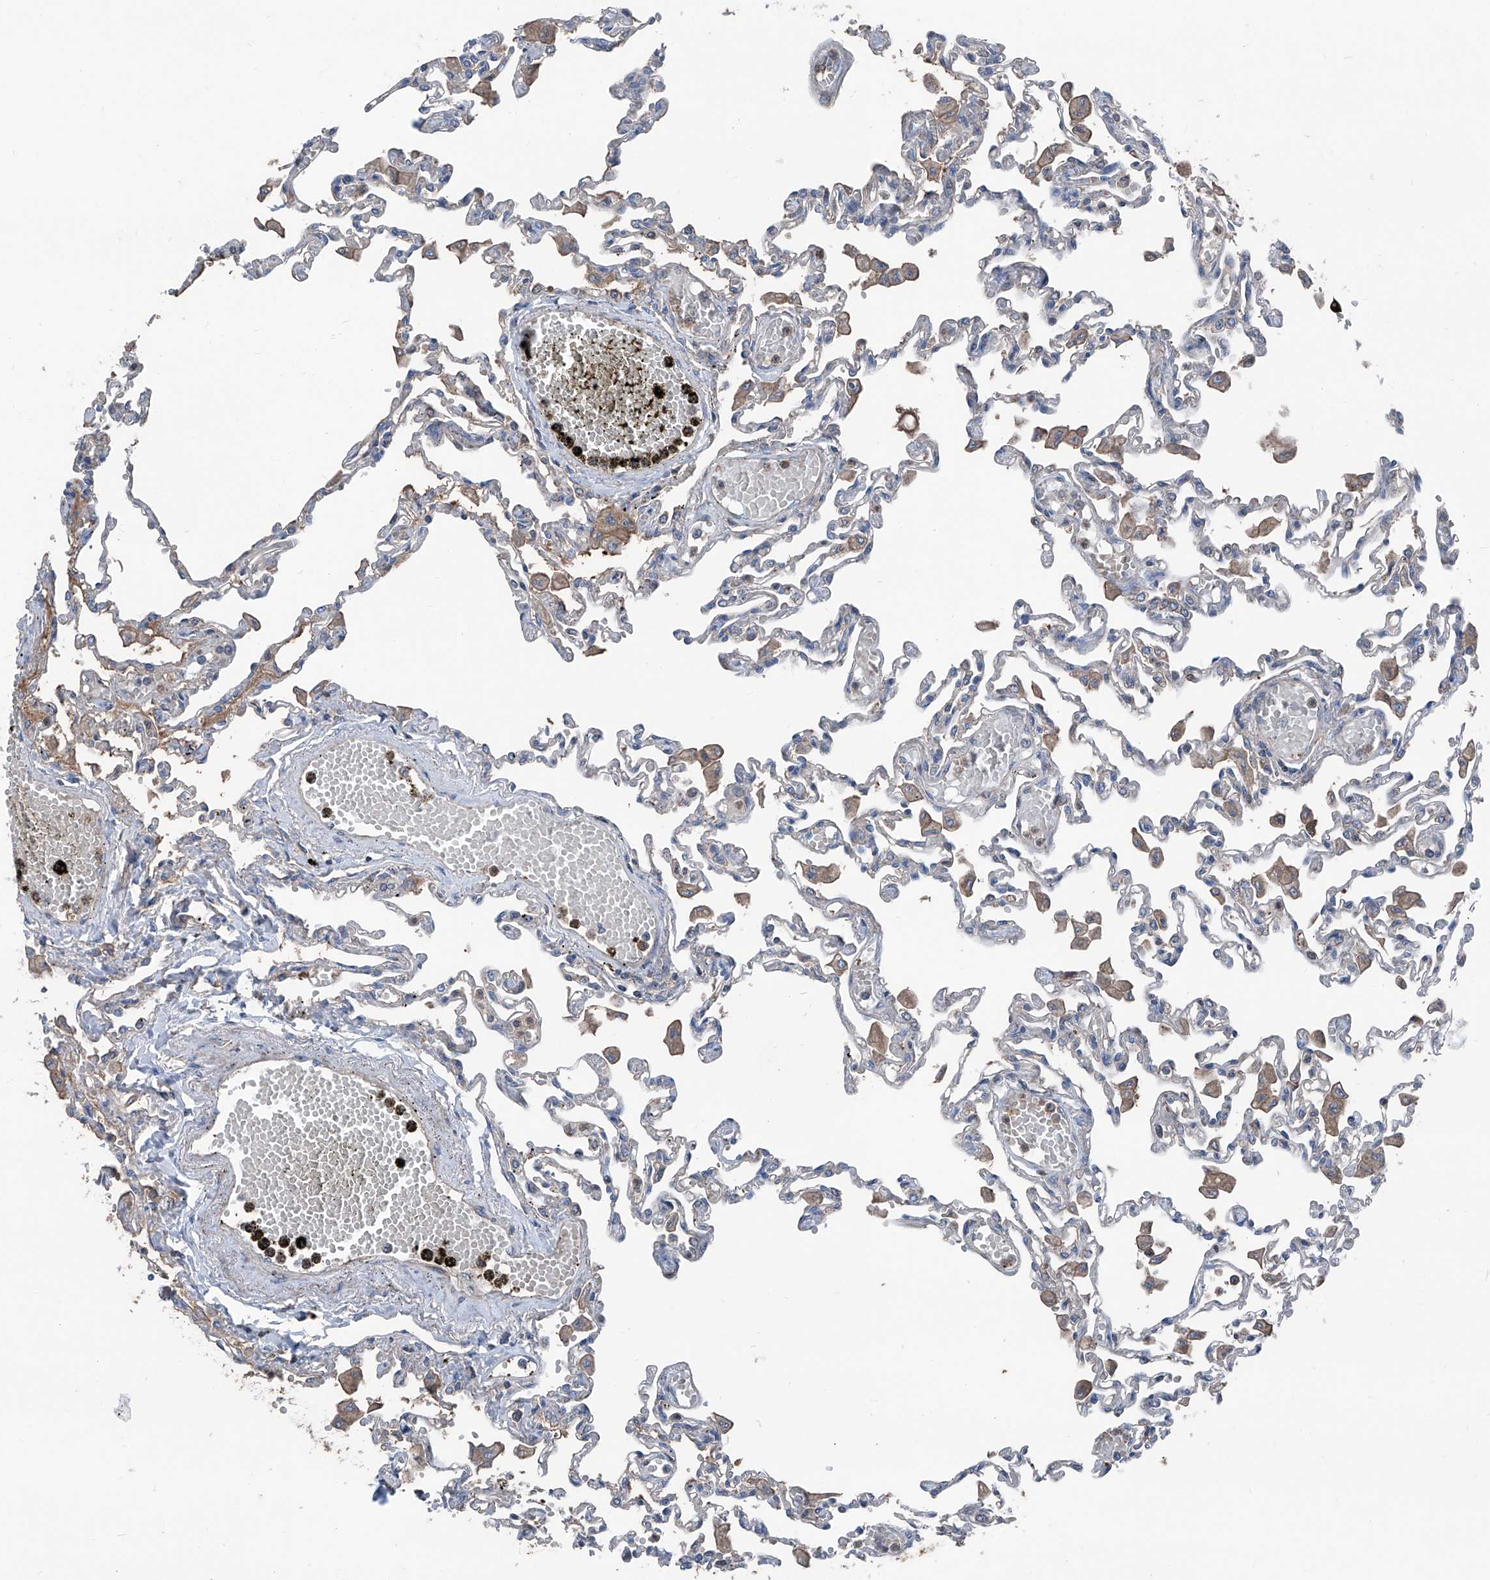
{"staining": {"intensity": "negative", "quantity": "none", "location": "none"}, "tissue": "lung", "cell_type": "Alveolar cells", "image_type": "normal", "snomed": [{"axis": "morphology", "description": "Normal tissue, NOS"}, {"axis": "topography", "description": "Bronchus"}, {"axis": "topography", "description": "Lung"}], "caption": "Image shows no protein positivity in alveolar cells of benign lung. (Immunohistochemistry, brightfield microscopy, high magnification).", "gene": "GPAT3", "patient": {"sex": "female", "age": 49}}